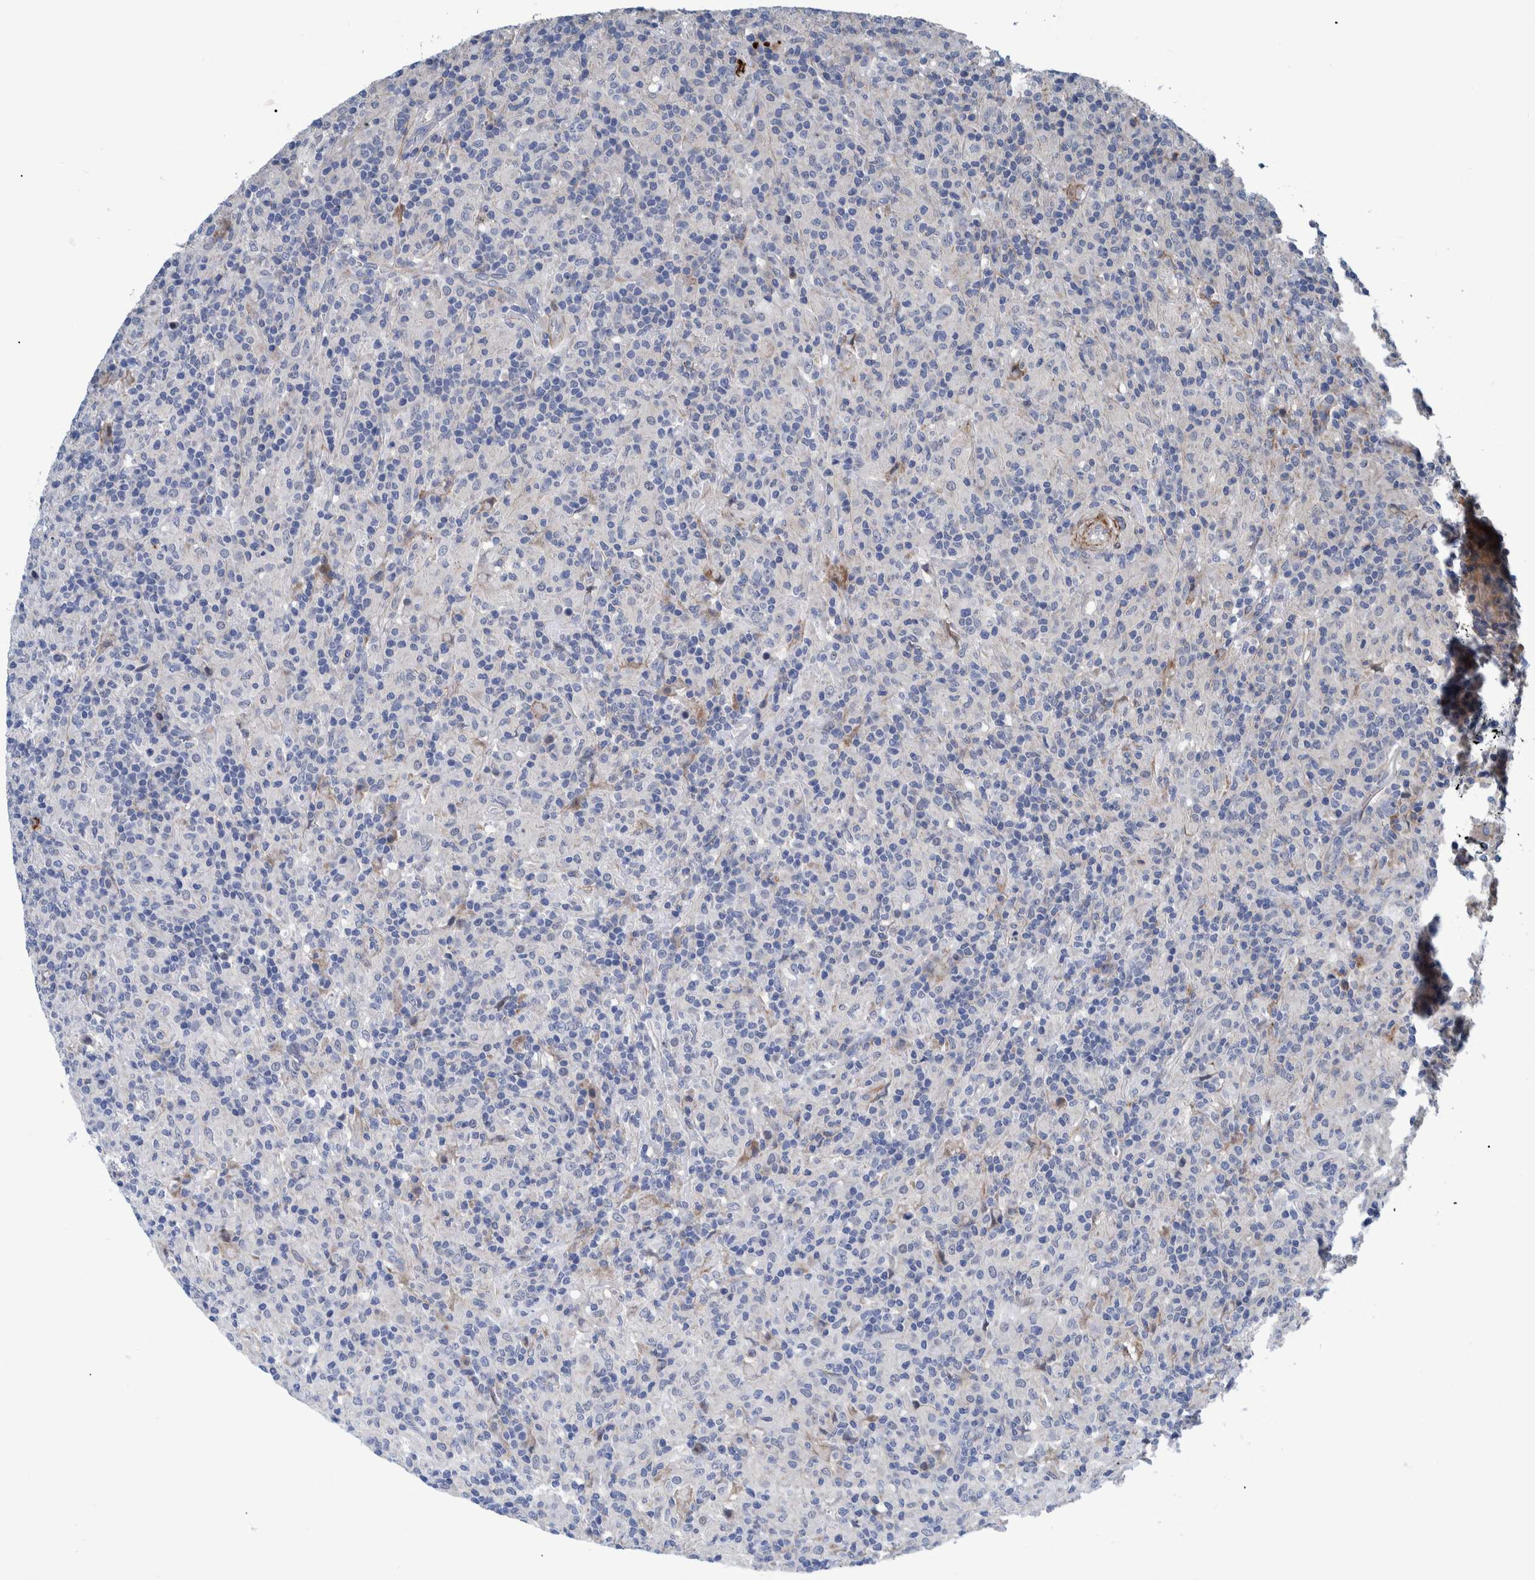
{"staining": {"intensity": "negative", "quantity": "none", "location": "none"}, "tissue": "lymphoma", "cell_type": "Tumor cells", "image_type": "cancer", "snomed": [{"axis": "morphology", "description": "Hodgkin's disease, NOS"}, {"axis": "topography", "description": "Lymph node"}], "caption": "High magnification brightfield microscopy of Hodgkin's disease stained with DAB (3,3'-diaminobenzidine) (brown) and counterstained with hematoxylin (blue): tumor cells show no significant expression.", "gene": "MKS1", "patient": {"sex": "male", "age": 70}}